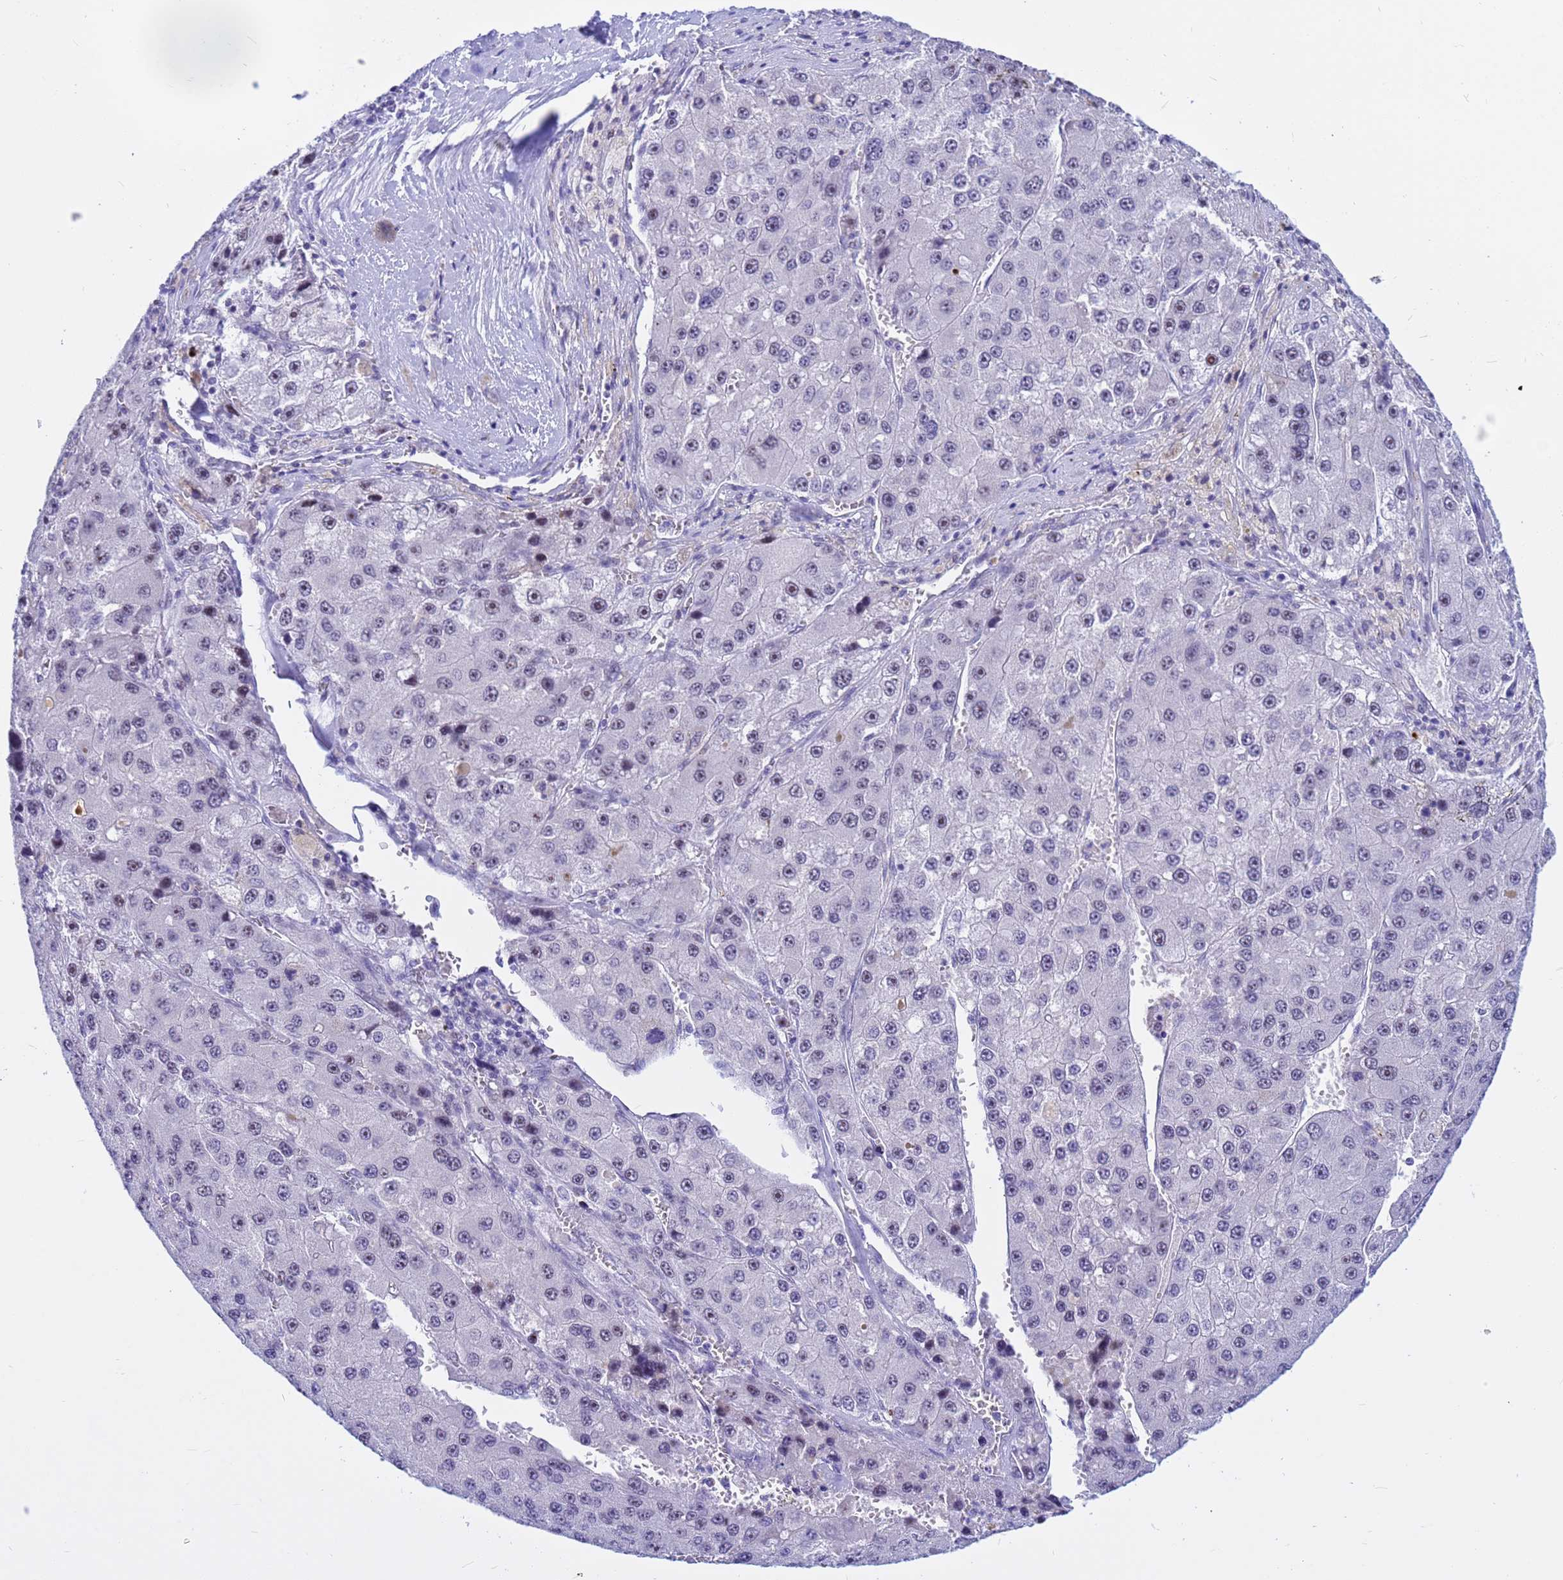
{"staining": {"intensity": "weak", "quantity": "<25%", "location": "nuclear"}, "tissue": "liver cancer", "cell_type": "Tumor cells", "image_type": "cancer", "snomed": [{"axis": "morphology", "description": "Carcinoma, Hepatocellular, NOS"}, {"axis": "topography", "description": "Liver"}], "caption": "The image displays no staining of tumor cells in liver cancer (hepatocellular carcinoma).", "gene": "DMRTC2", "patient": {"sex": "female", "age": 73}}